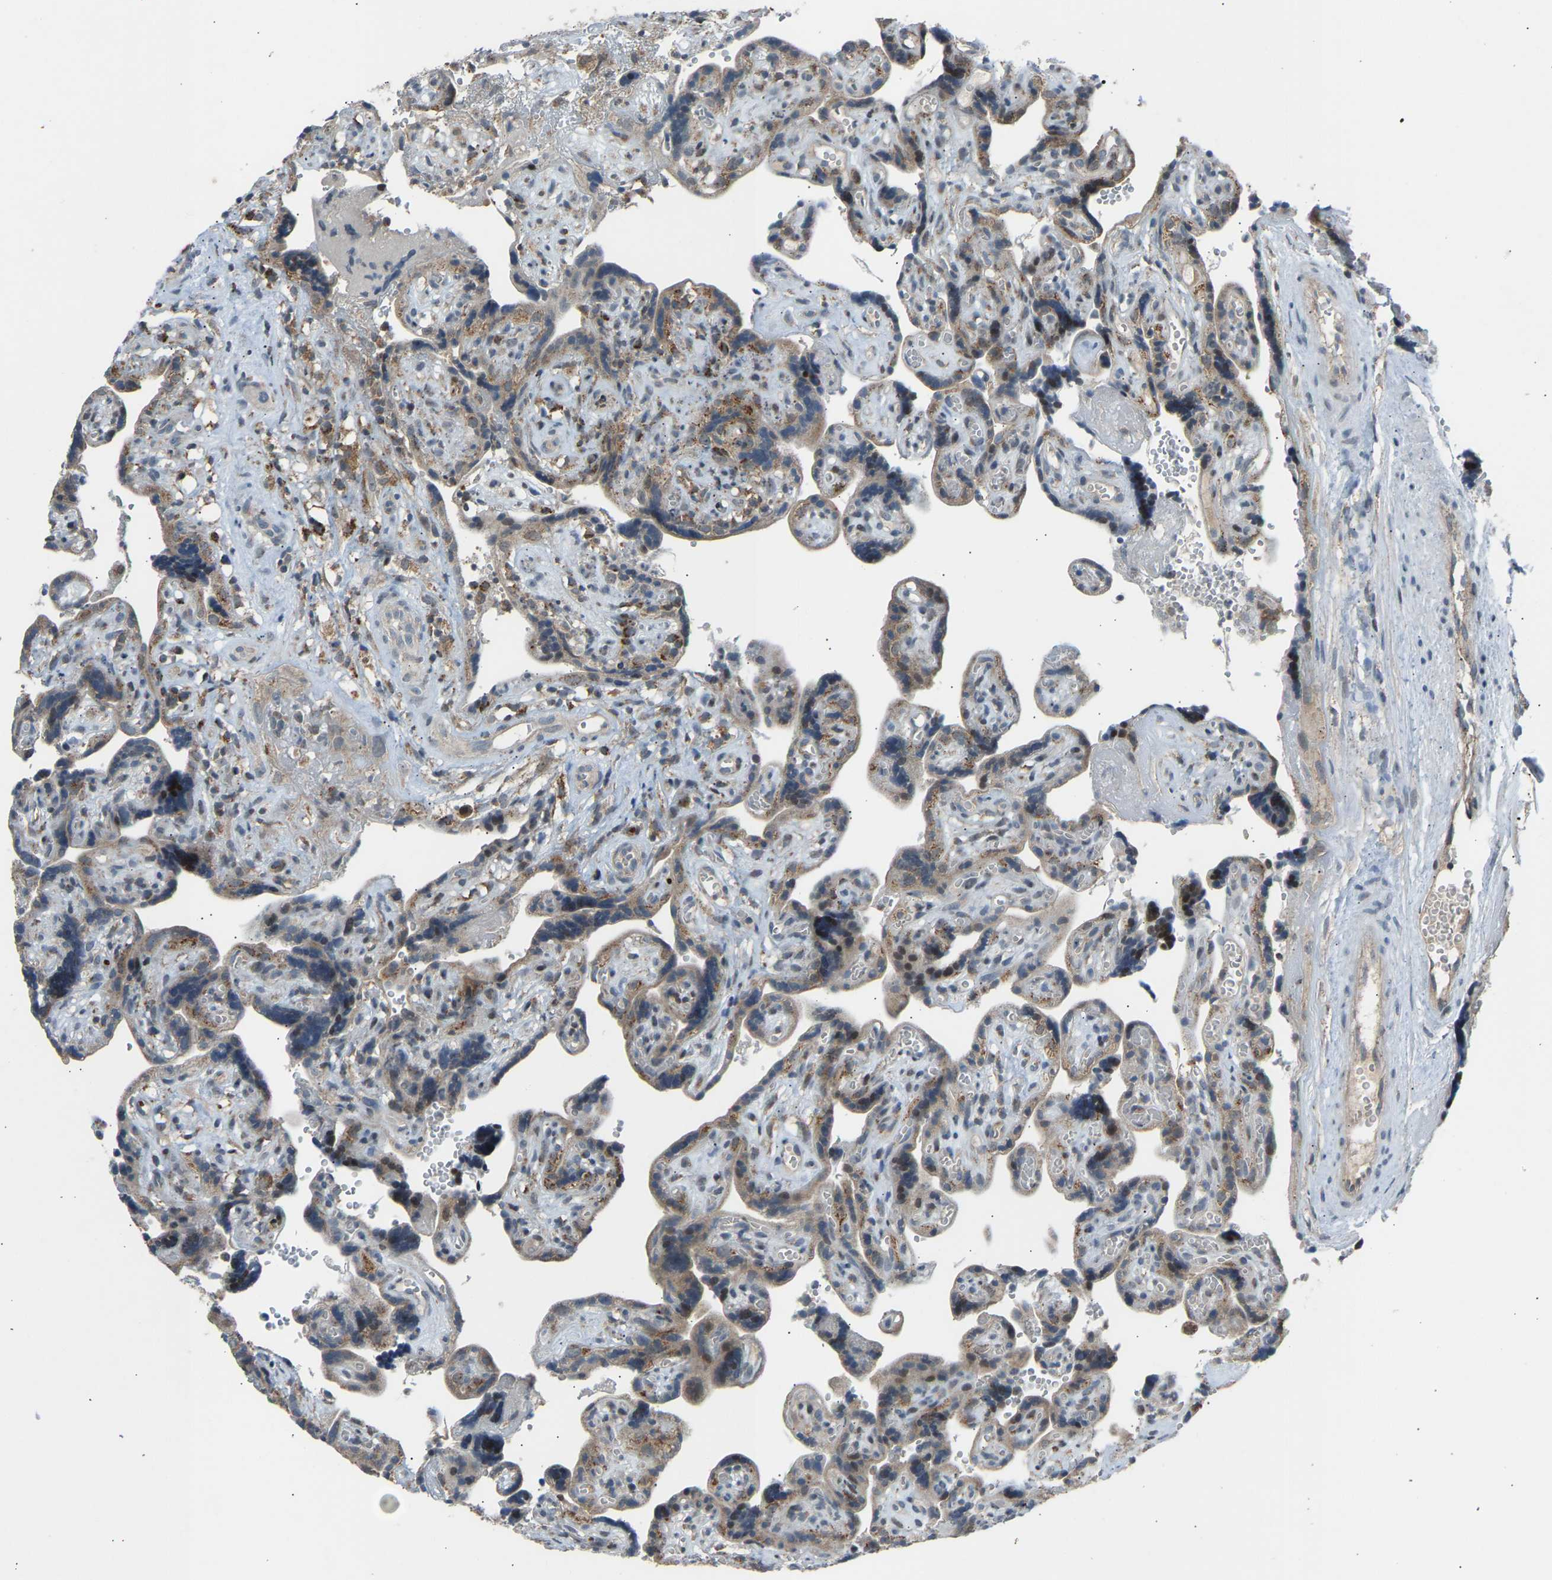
{"staining": {"intensity": "moderate", "quantity": "25%-75%", "location": "cytoplasmic/membranous,nuclear"}, "tissue": "placenta", "cell_type": "Decidual cells", "image_type": "normal", "snomed": [{"axis": "morphology", "description": "Normal tissue, NOS"}, {"axis": "topography", "description": "Placenta"}], "caption": "Moderate cytoplasmic/membranous,nuclear positivity is seen in about 25%-75% of decidual cells in benign placenta. The protein of interest is shown in brown color, while the nuclei are stained blue.", "gene": "SLIRP", "patient": {"sex": "female", "age": 30}}